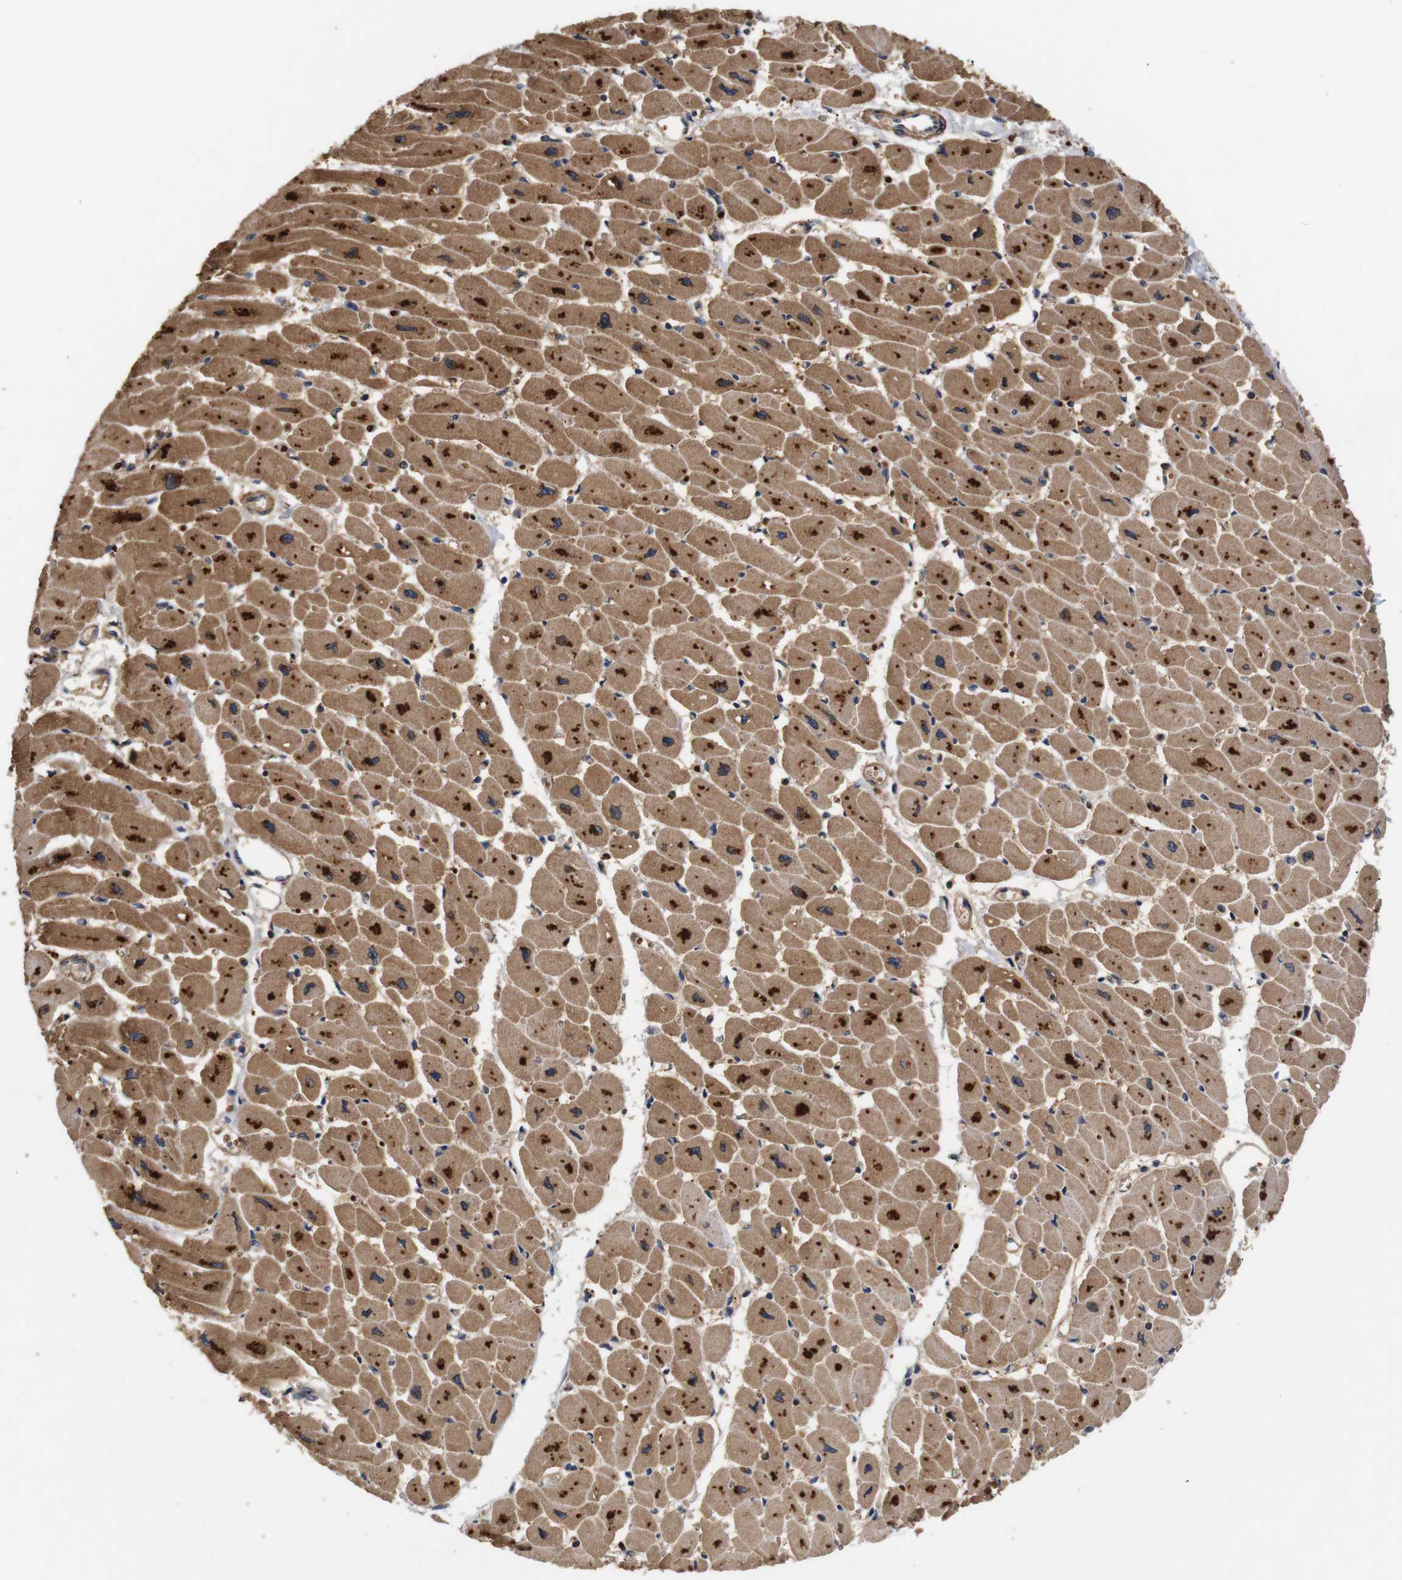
{"staining": {"intensity": "moderate", "quantity": ">75%", "location": "cytoplasmic/membranous"}, "tissue": "heart muscle", "cell_type": "Cardiomyocytes", "image_type": "normal", "snomed": [{"axis": "morphology", "description": "Normal tissue, NOS"}, {"axis": "topography", "description": "Heart"}], "caption": "Protein expression analysis of normal heart muscle demonstrates moderate cytoplasmic/membranous staining in about >75% of cardiomyocytes.", "gene": "DDR1", "patient": {"sex": "female", "age": 54}}